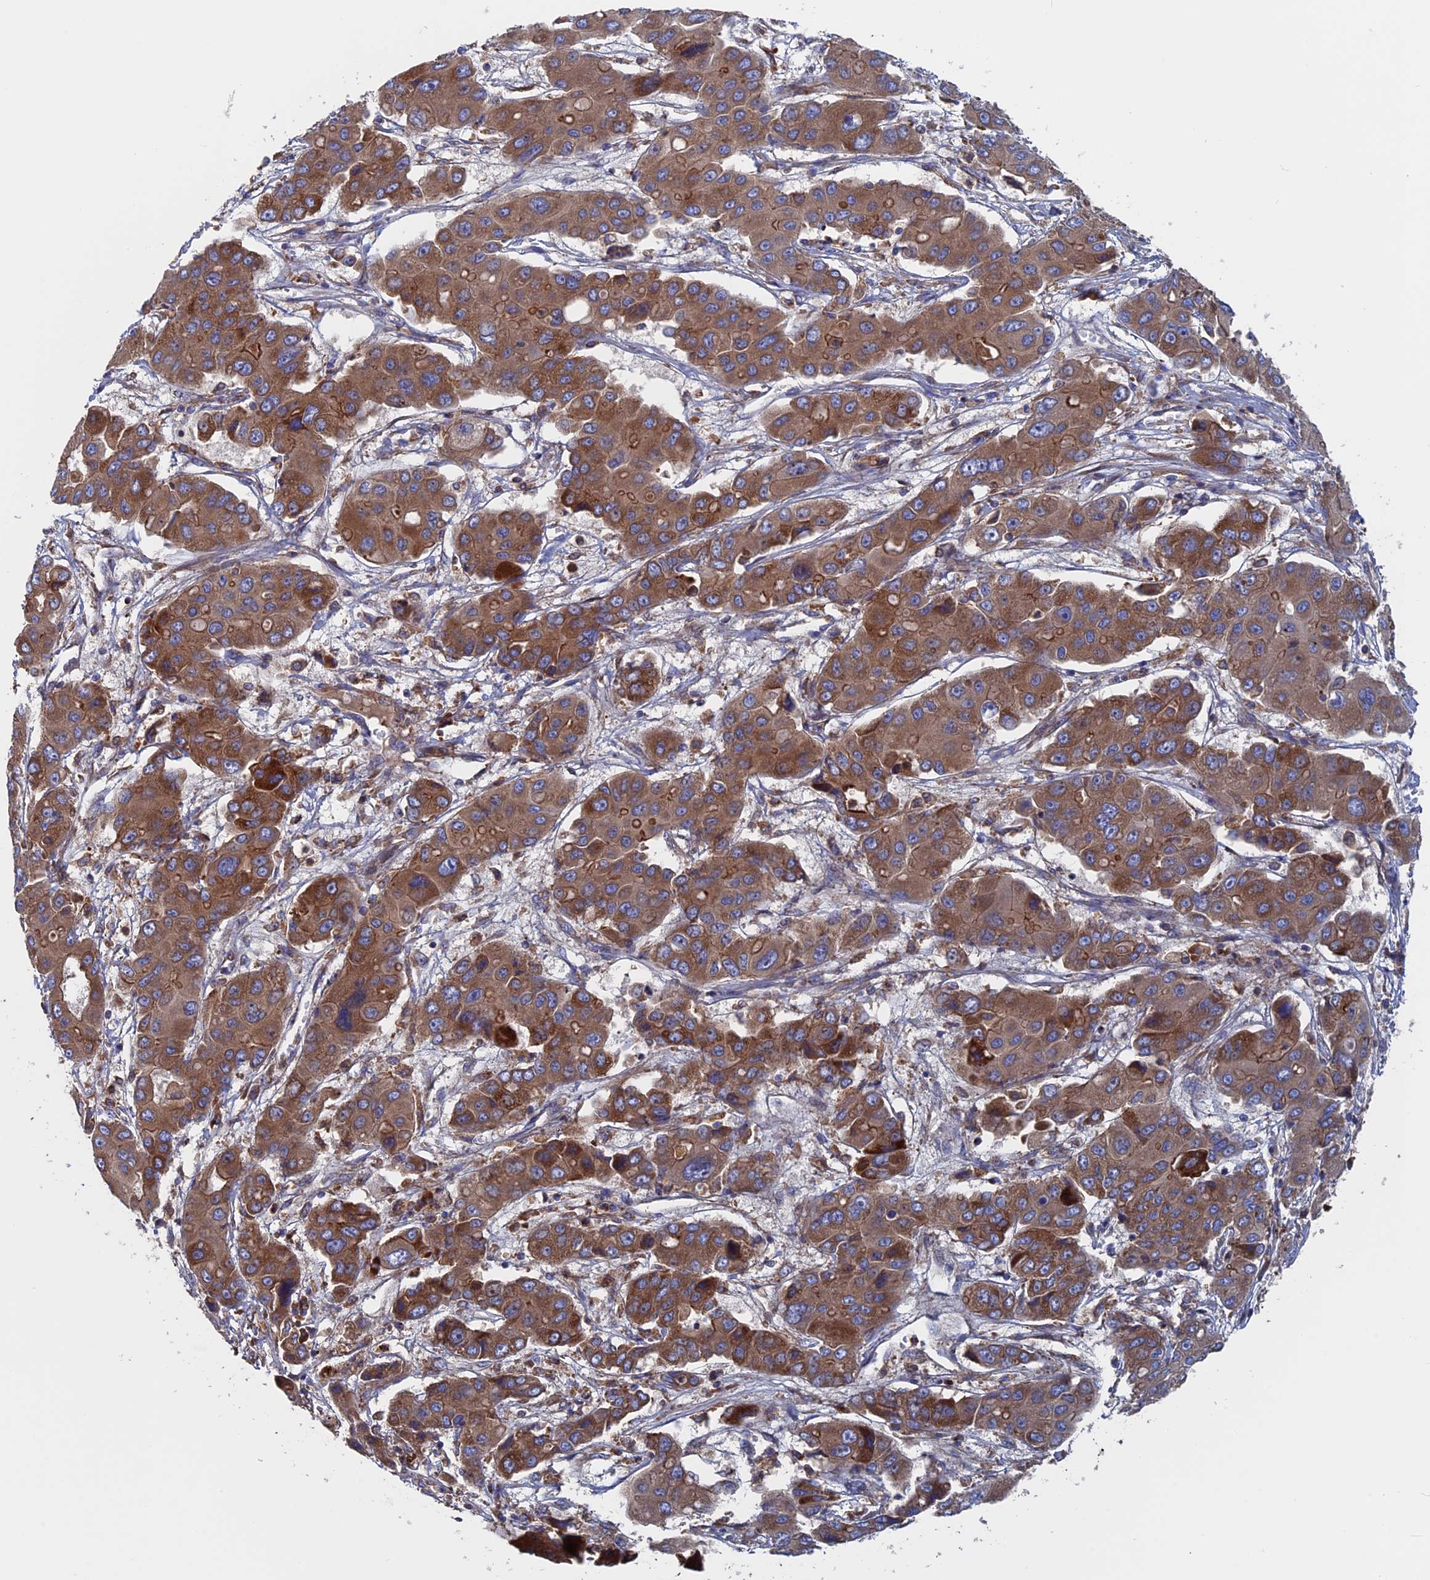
{"staining": {"intensity": "moderate", "quantity": ">75%", "location": "cytoplasmic/membranous"}, "tissue": "liver cancer", "cell_type": "Tumor cells", "image_type": "cancer", "snomed": [{"axis": "morphology", "description": "Cholangiocarcinoma"}, {"axis": "topography", "description": "Liver"}], "caption": "Liver cancer (cholangiocarcinoma) stained with a brown dye displays moderate cytoplasmic/membranous positive expression in approximately >75% of tumor cells.", "gene": "DNAJC3", "patient": {"sex": "male", "age": 67}}